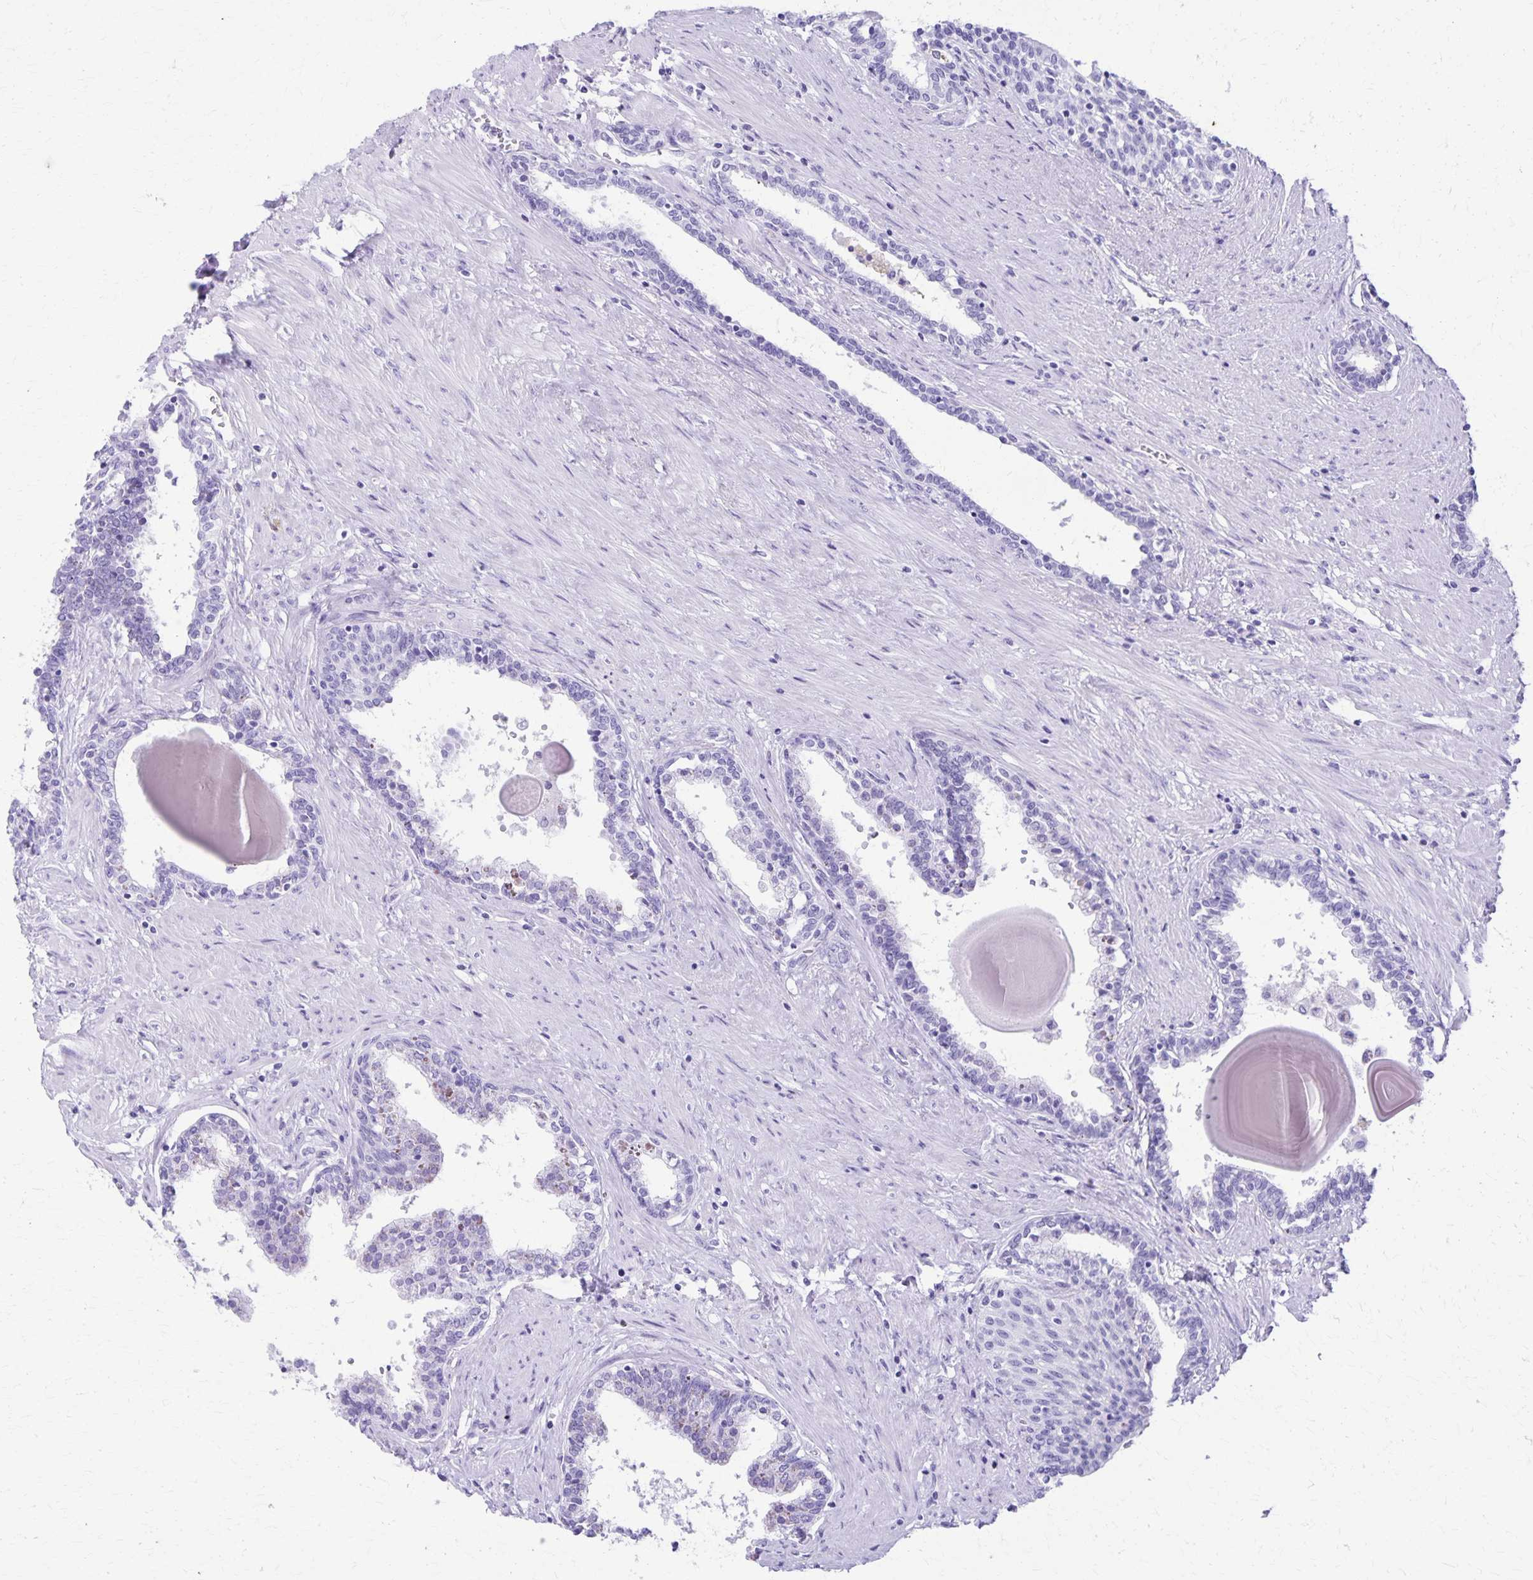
{"staining": {"intensity": "negative", "quantity": "none", "location": "none"}, "tissue": "prostate", "cell_type": "Glandular cells", "image_type": "normal", "snomed": [{"axis": "morphology", "description": "Normal tissue, NOS"}, {"axis": "topography", "description": "Prostate"}], "caption": "Immunohistochemistry histopathology image of benign prostate stained for a protein (brown), which shows no expression in glandular cells.", "gene": "DEFA5", "patient": {"sex": "male", "age": 55}}